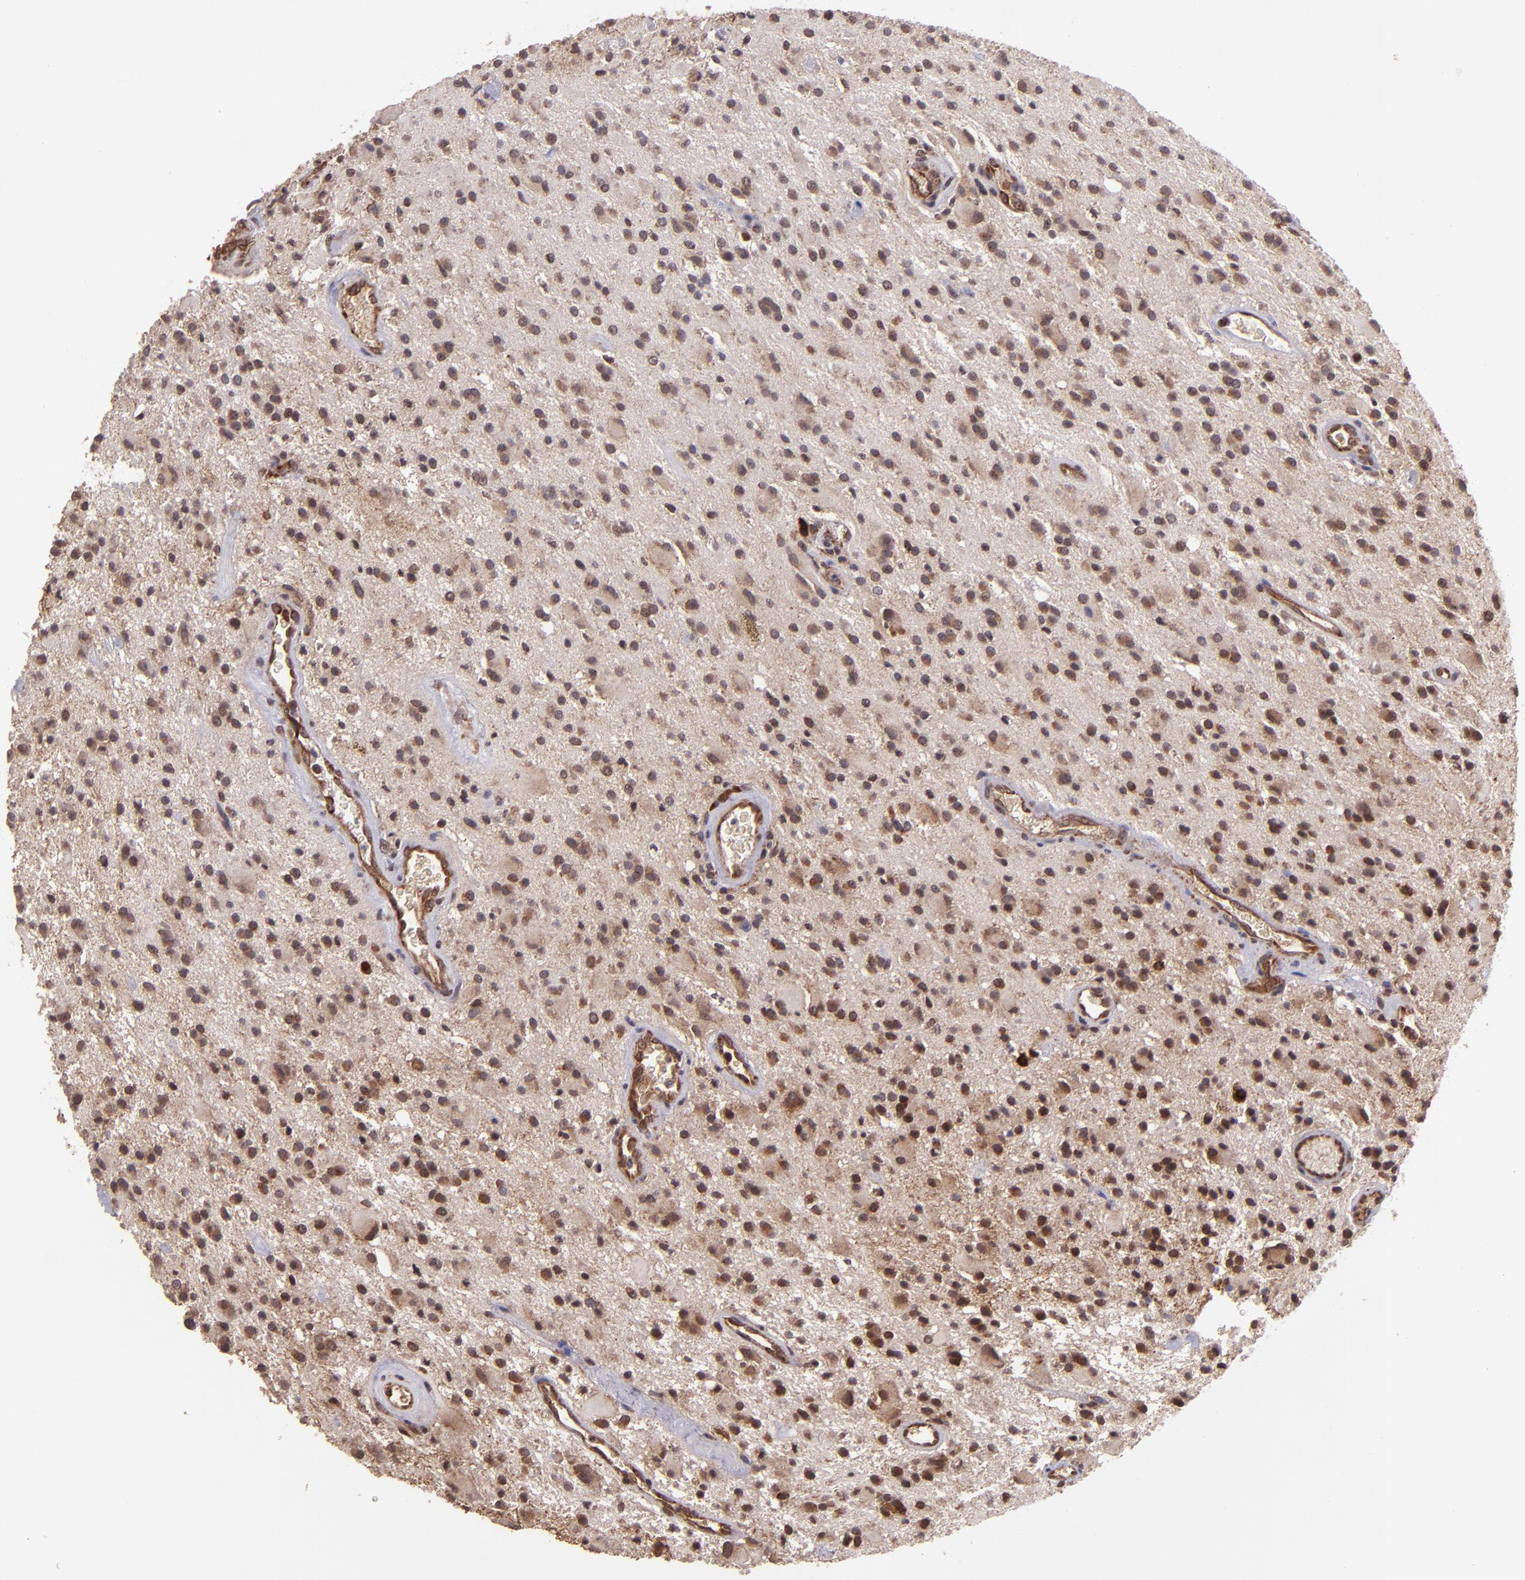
{"staining": {"intensity": "moderate", "quantity": ">75%", "location": "cytoplasmic/membranous,nuclear"}, "tissue": "glioma", "cell_type": "Tumor cells", "image_type": "cancer", "snomed": [{"axis": "morphology", "description": "Glioma, malignant, Low grade"}, {"axis": "topography", "description": "Brain"}], "caption": "Immunohistochemical staining of malignant glioma (low-grade) shows medium levels of moderate cytoplasmic/membranous and nuclear protein positivity in approximately >75% of tumor cells.", "gene": "USP51", "patient": {"sex": "male", "age": 58}}